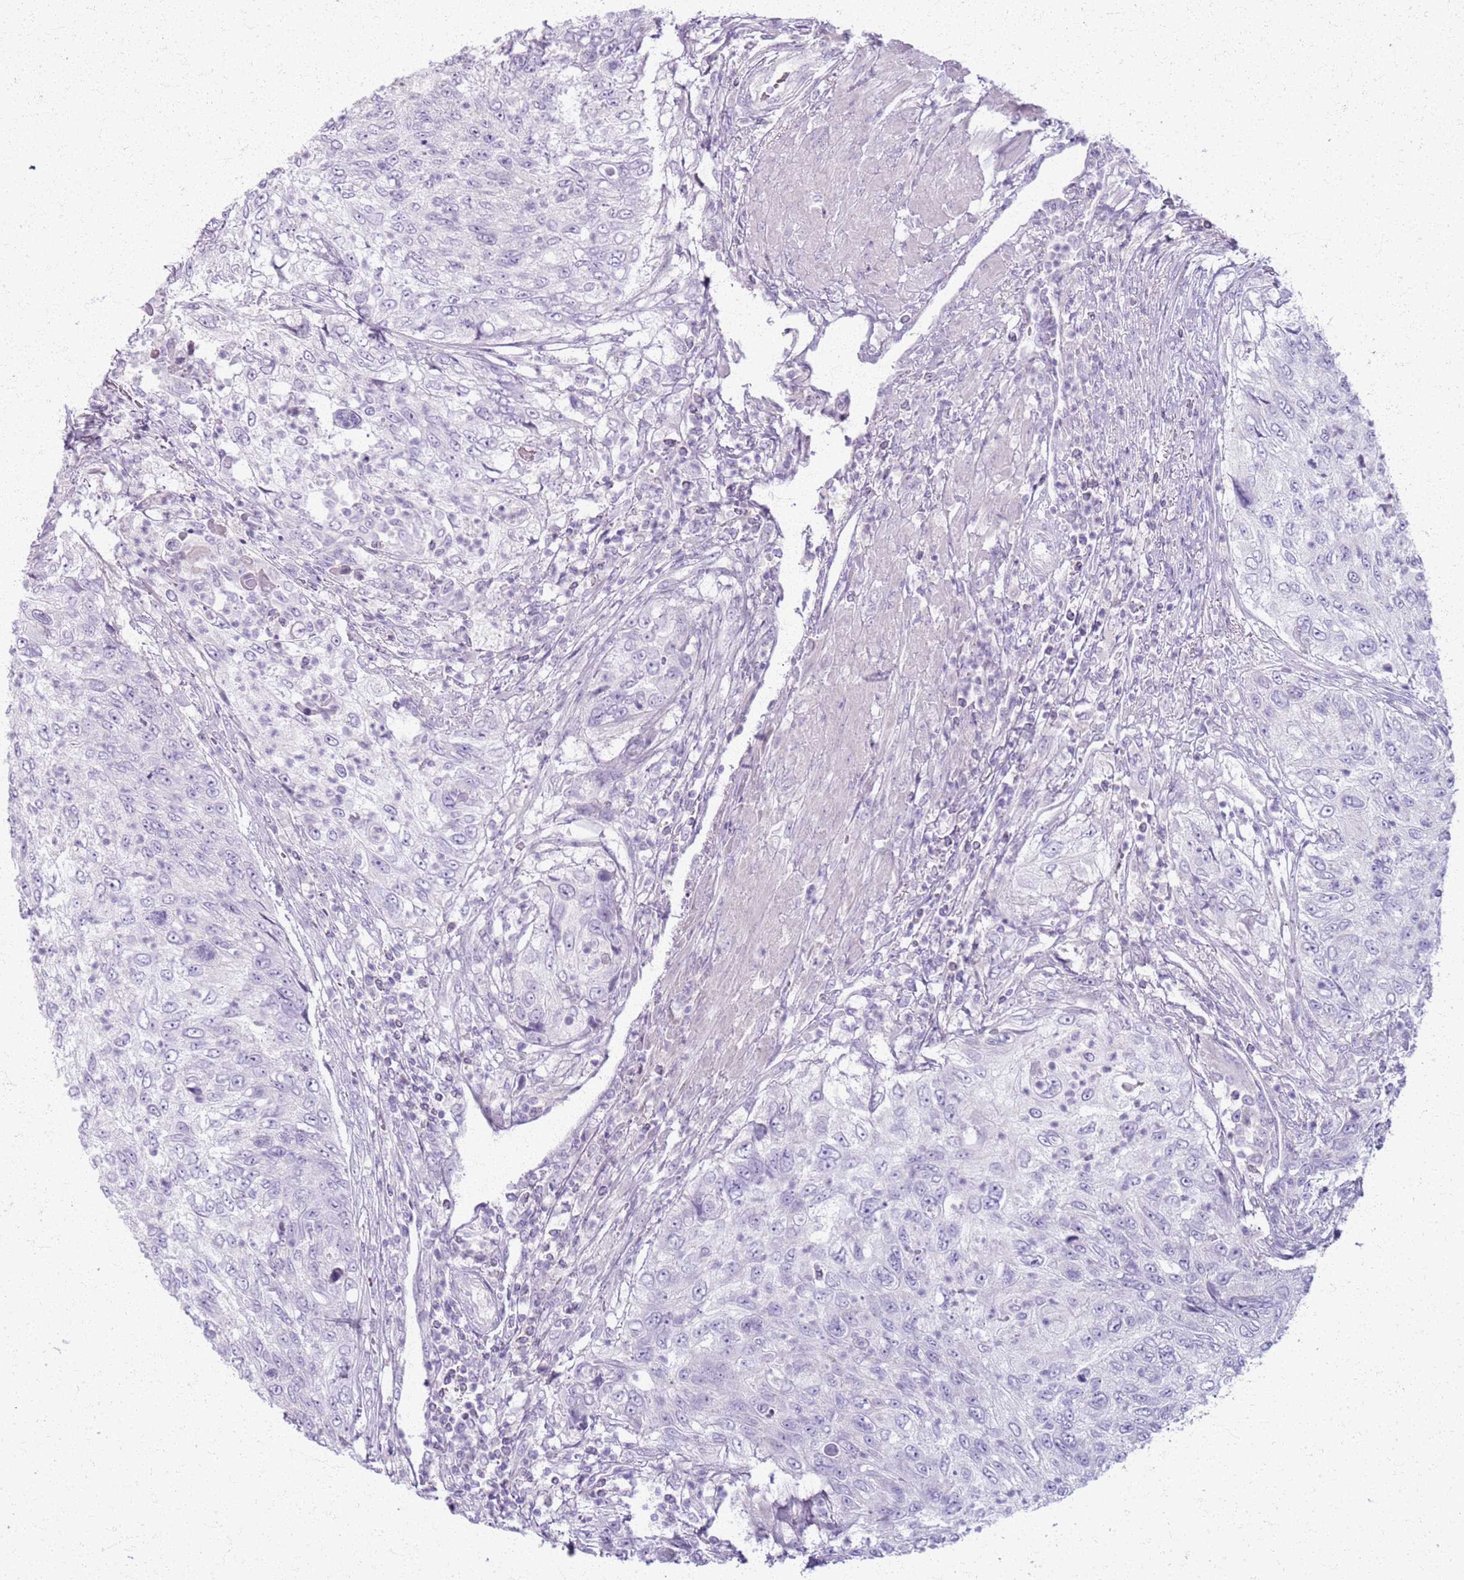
{"staining": {"intensity": "negative", "quantity": "none", "location": "none"}, "tissue": "urothelial cancer", "cell_type": "Tumor cells", "image_type": "cancer", "snomed": [{"axis": "morphology", "description": "Urothelial carcinoma, High grade"}, {"axis": "topography", "description": "Urinary bladder"}], "caption": "Tumor cells are negative for brown protein staining in high-grade urothelial carcinoma. (DAB immunohistochemistry visualized using brightfield microscopy, high magnification).", "gene": "CSRP3", "patient": {"sex": "female", "age": 60}}